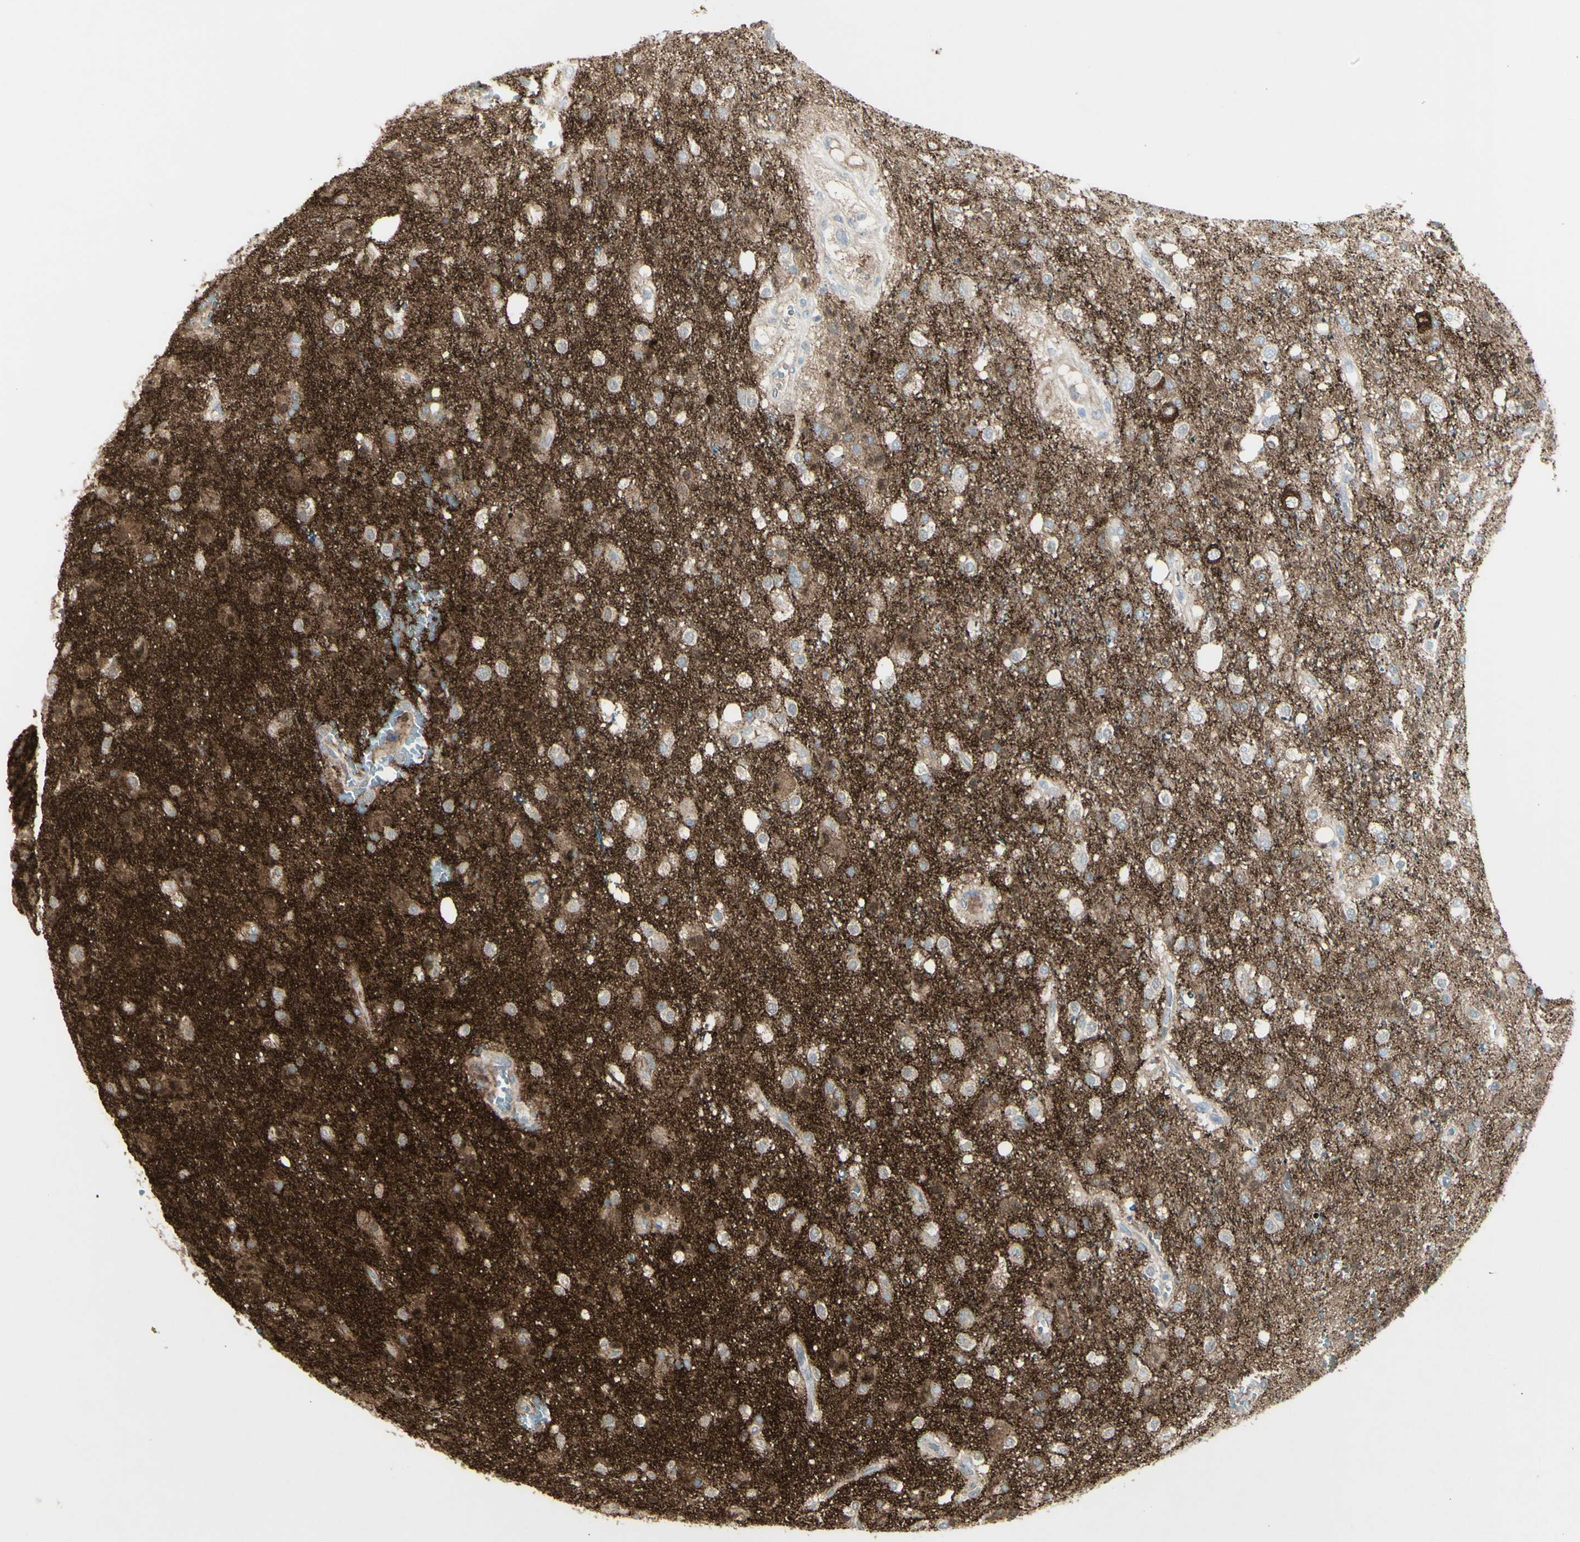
{"staining": {"intensity": "weak", "quantity": ">75%", "location": "cytoplasmic/membranous"}, "tissue": "glioma", "cell_type": "Tumor cells", "image_type": "cancer", "snomed": [{"axis": "morphology", "description": "Glioma, malignant, High grade"}, {"axis": "topography", "description": "Brain"}], "caption": "IHC of human glioma exhibits low levels of weak cytoplasmic/membranous staining in about >75% of tumor cells. (Stains: DAB (3,3'-diaminobenzidine) in brown, nuclei in blue, Microscopy: brightfield microscopy at high magnification).", "gene": "SH3GL2", "patient": {"sex": "male", "age": 47}}